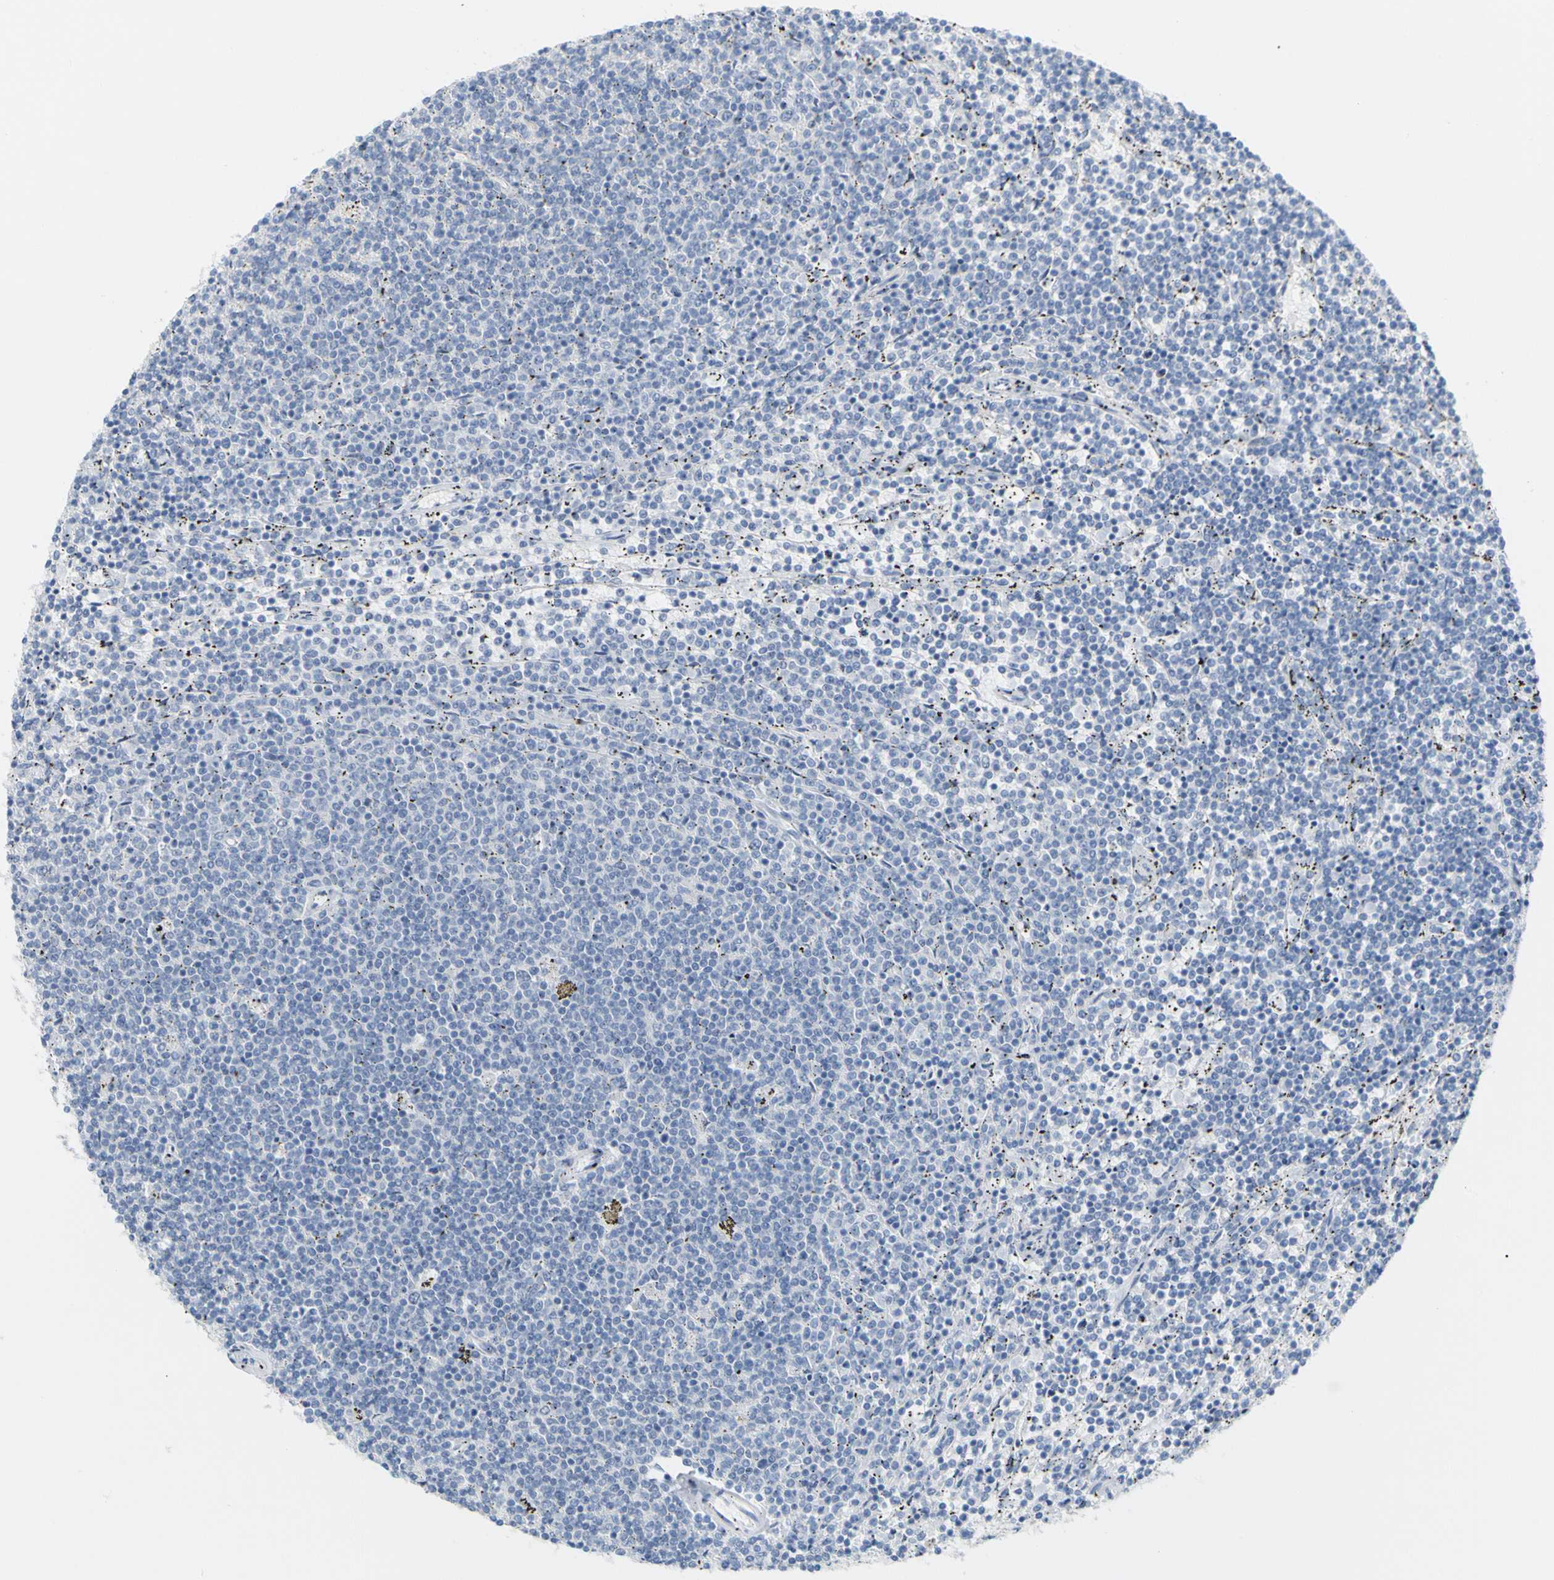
{"staining": {"intensity": "negative", "quantity": "none", "location": "none"}, "tissue": "lymphoma", "cell_type": "Tumor cells", "image_type": "cancer", "snomed": [{"axis": "morphology", "description": "Malignant lymphoma, non-Hodgkin's type, Low grade"}, {"axis": "topography", "description": "Spleen"}], "caption": "Tumor cells show no significant positivity in lymphoma.", "gene": "OPN1SW", "patient": {"sex": "female", "age": 50}}